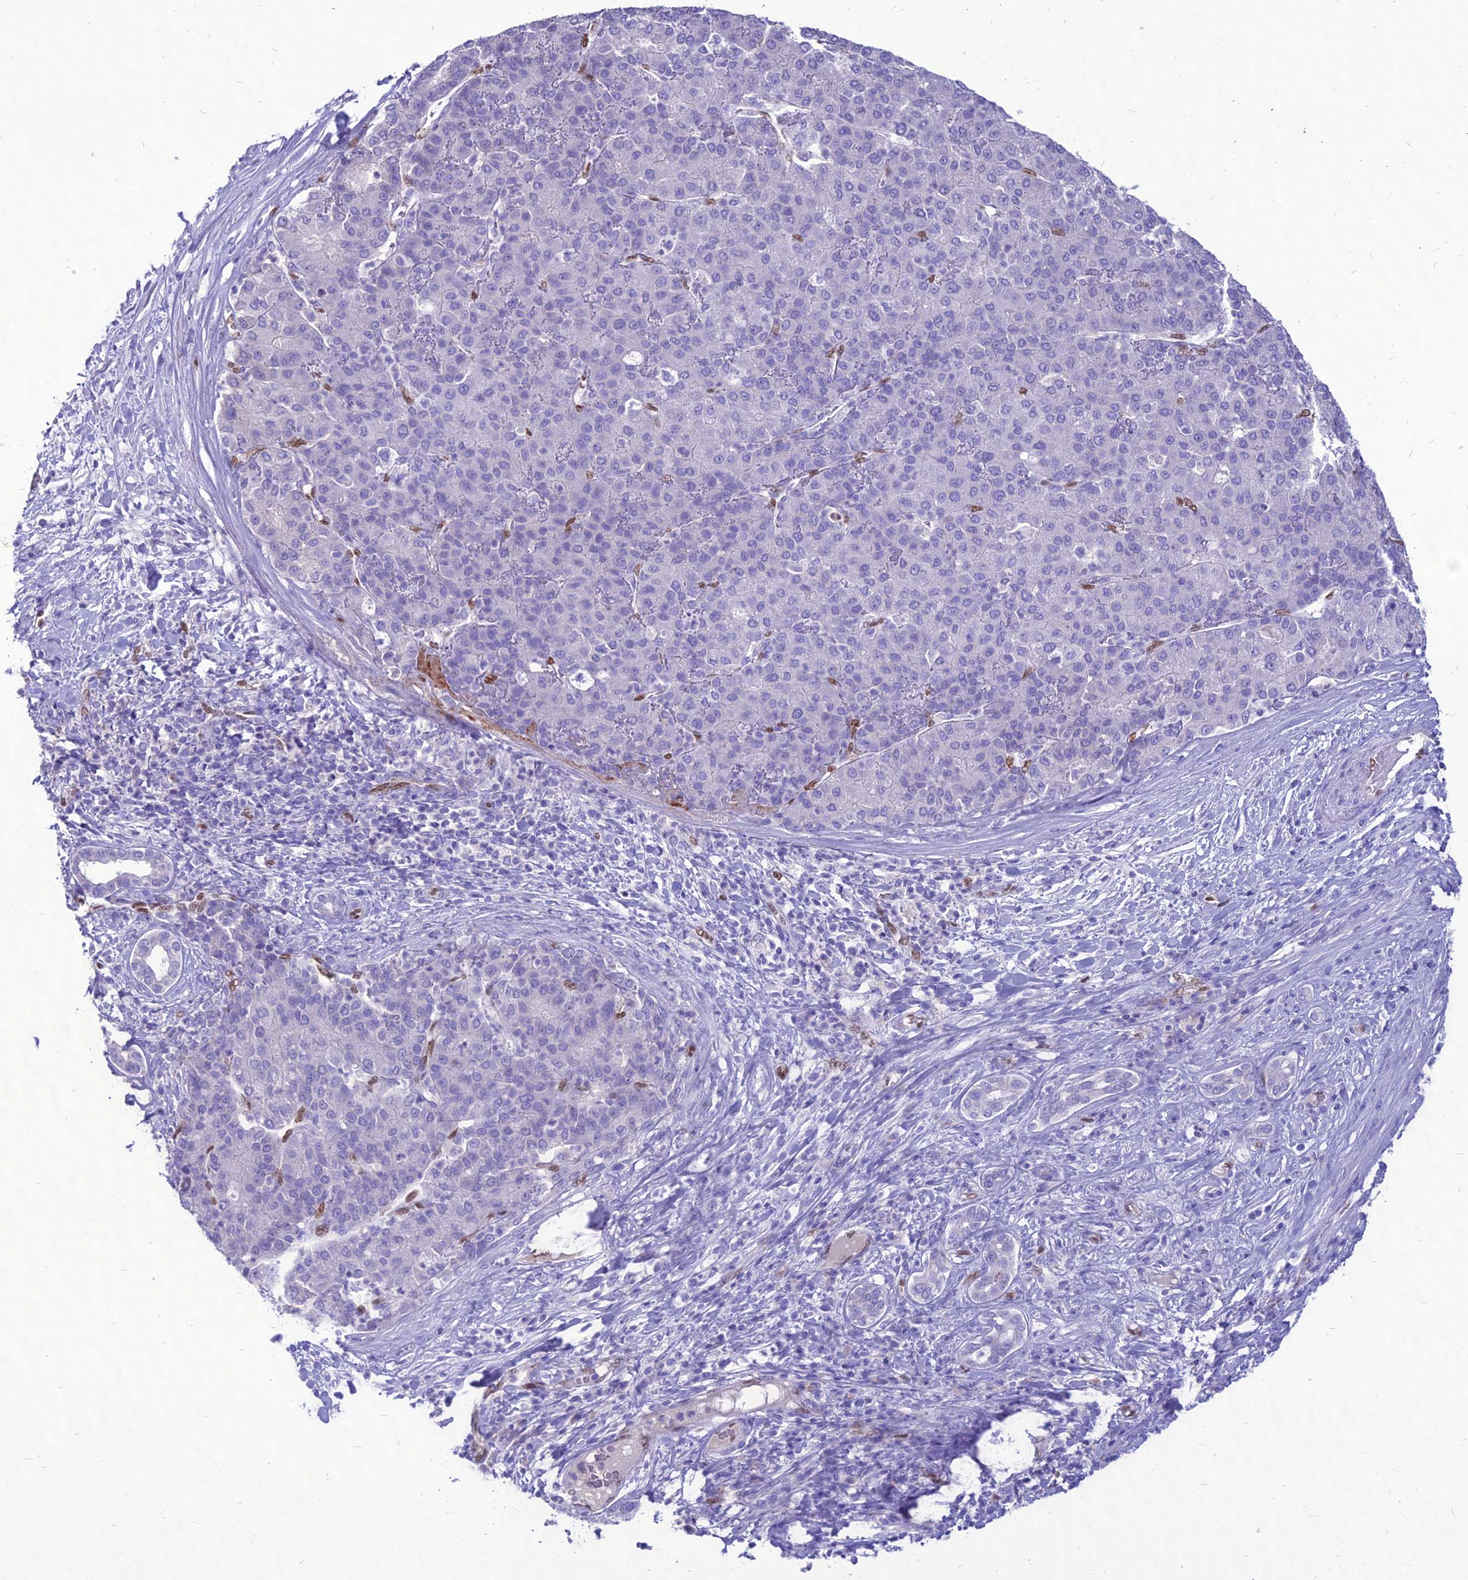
{"staining": {"intensity": "negative", "quantity": "none", "location": "none"}, "tissue": "liver cancer", "cell_type": "Tumor cells", "image_type": "cancer", "snomed": [{"axis": "morphology", "description": "Carcinoma, Hepatocellular, NOS"}, {"axis": "topography", "description": "Liver"}], "caption": "A high-resolution photomicrograph shows immunohistochemistry staining of hepatocellular carcinoma (liver), which exhibits no significant staining in tumor cells.", "gene": "NOVA2", "patient": {"sex": "male", "age": 65}}